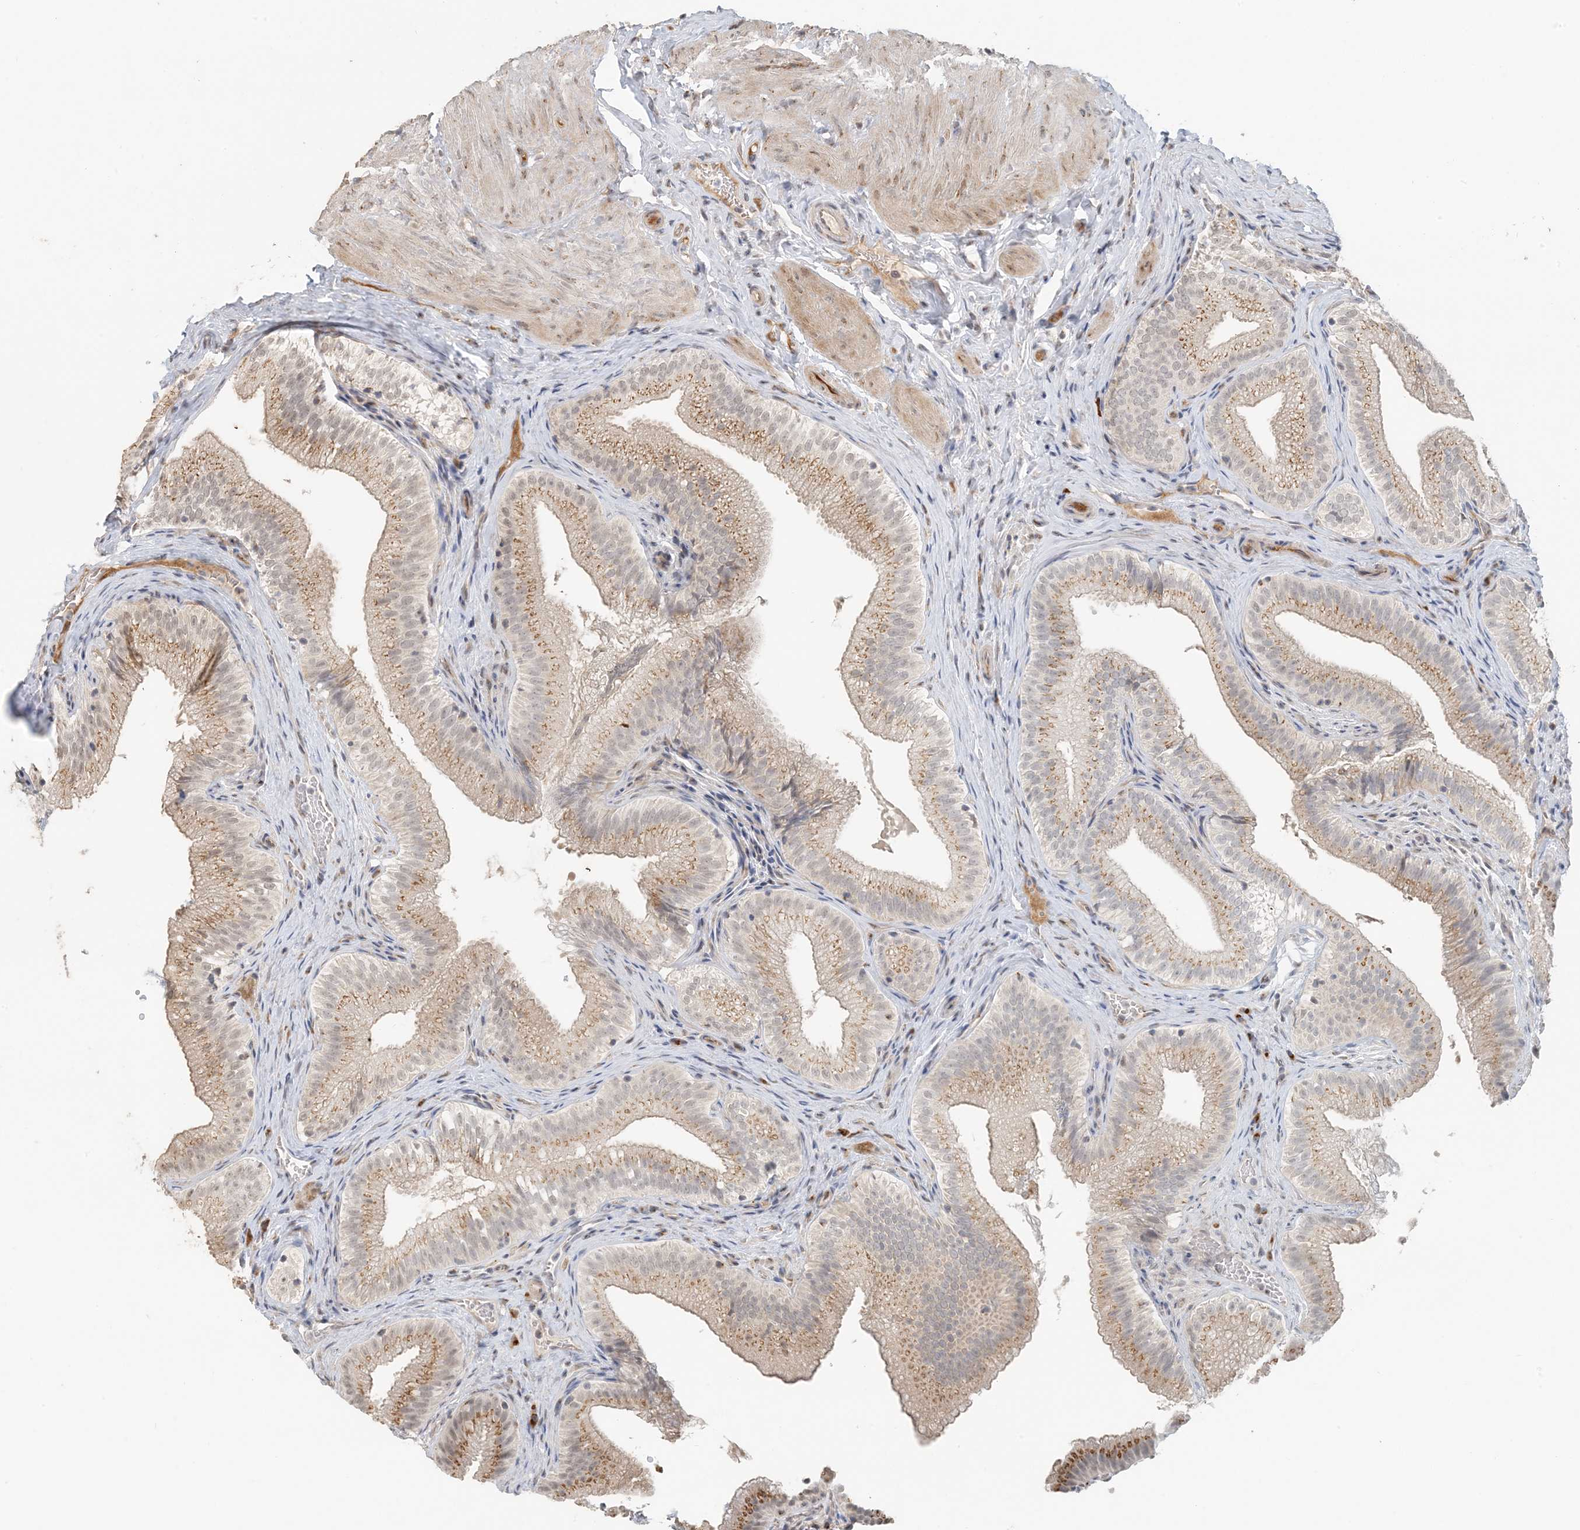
{"staining": {"intensity": "moderate", "quantity": ">75%", "location": "cytoplasmic/membranous"}, "tissue": "gallbladder", "cell_type": "Glandular cells", "image_type": "normal", "snomed": [{"axis": "morphology", "description": "Normal tissue, NOS"}, {"axis": "topography", "description": "Gallbladder"}], "caption": "IHC micrograph of unremarkable gallbladder: human gallbladder stained using immunohistochemistry (IHC) demonstrates medium levels of moderate protein expression localized specifically in the cytoplasmic/membranous of glandular cells, appearing as a cytoplasmic/membranous brown color.", "gene": "ZCCHC4", "patient": {"sex": "female", "age": 30}}